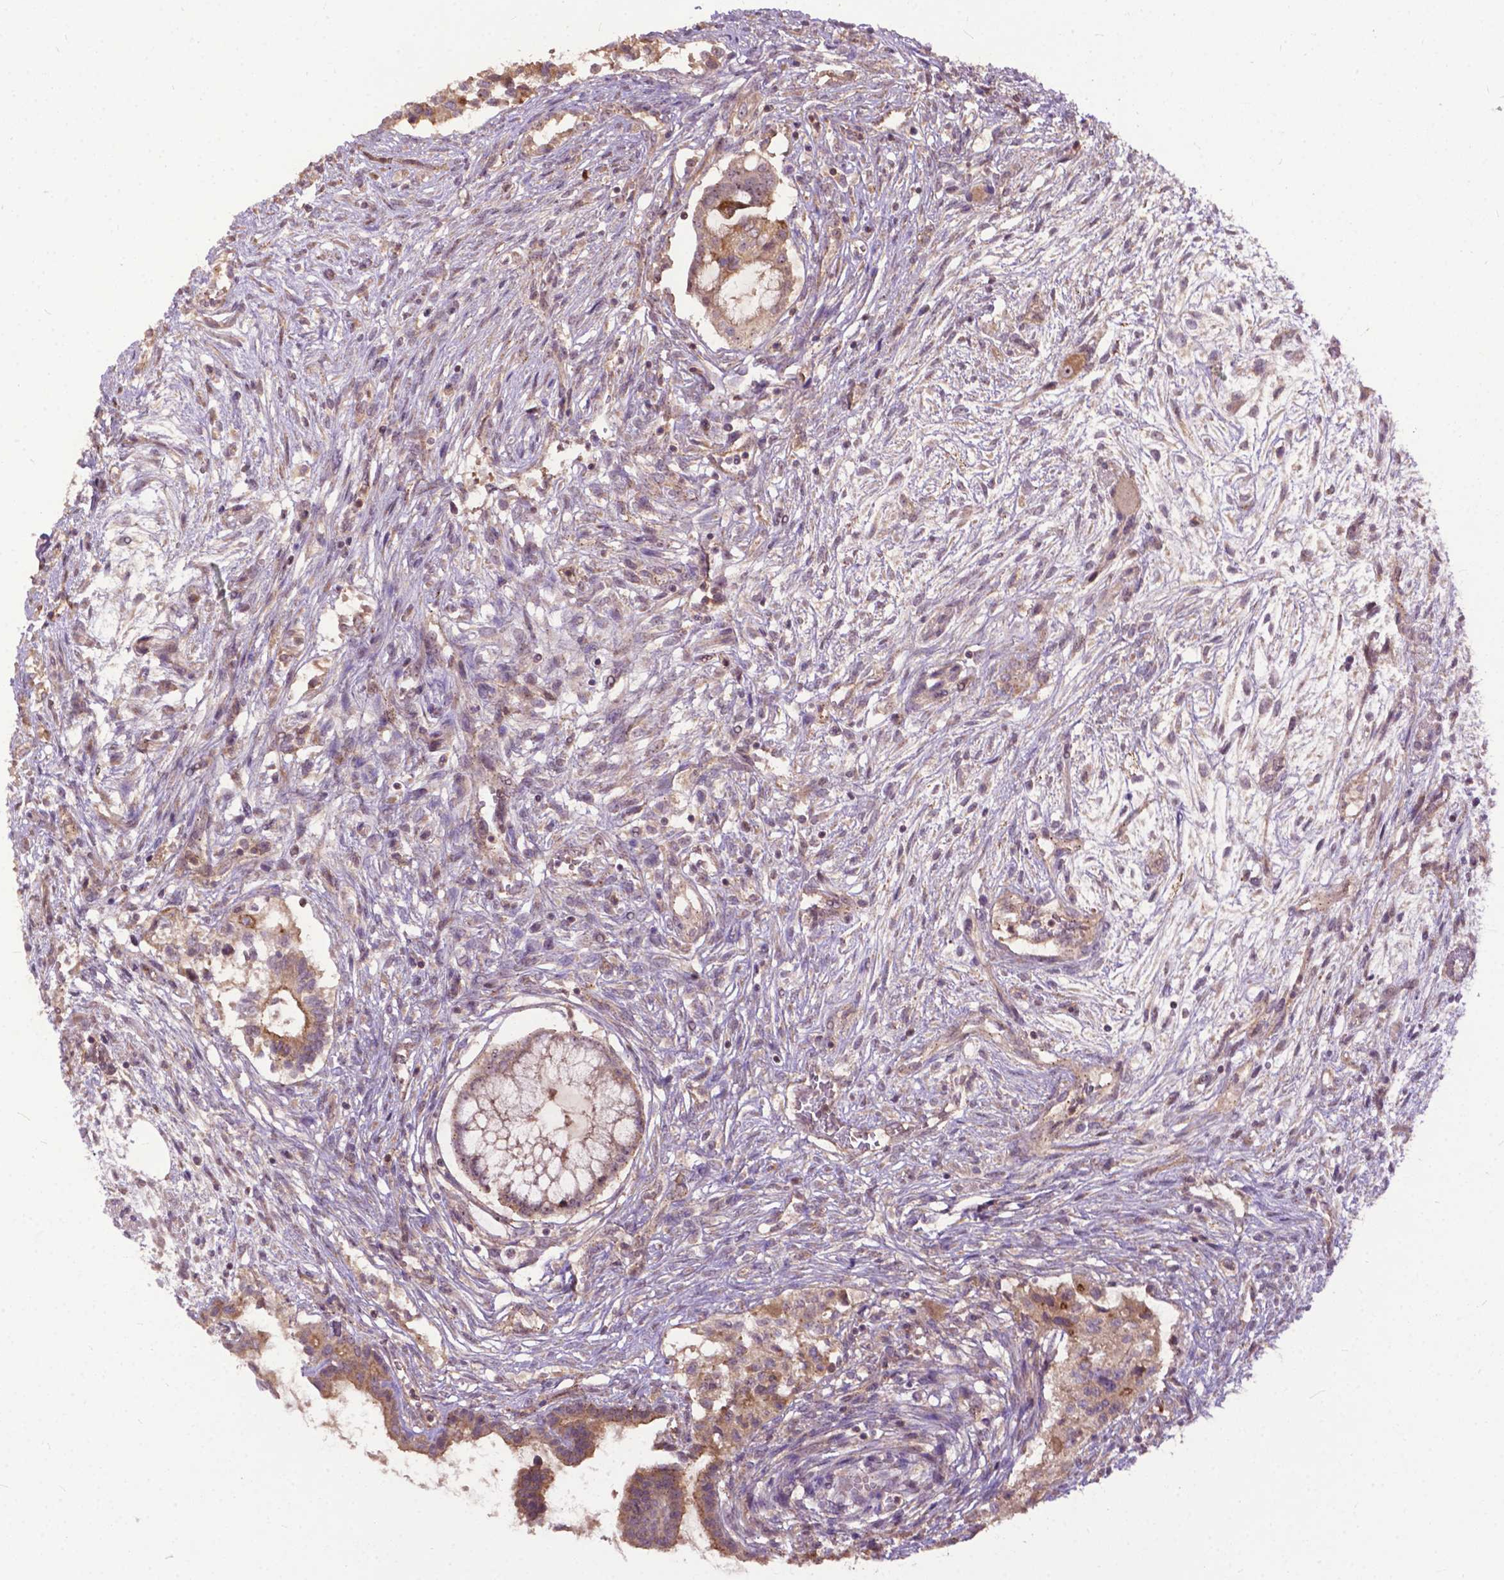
{"staining": {"intensity": "moderate", "quantity": "25%-75%", "location": "cytoplasmic/membranous"}, "tissue": "testis cancer", "cell_type": "Tumor cells", "image_type": "cancer", "snomed": [{"axis": "morphology", "description": "Carcinoma, Embryonal, NOS"}, {"axis": "topography", "description": "Testis"}], "caption": "IHC histopathology image of neoplastic tissue: human testis cancer stained using immunohistochemistry (IHC) demonstrates medium levels of moderate protein expression localized specifically in the cytoplasmic/membranous of tumor cells, appearing as a cytoplasmic/membranous brown color.", "gene": "PARP3", "patient": {"sex": "male", "age": 37}}